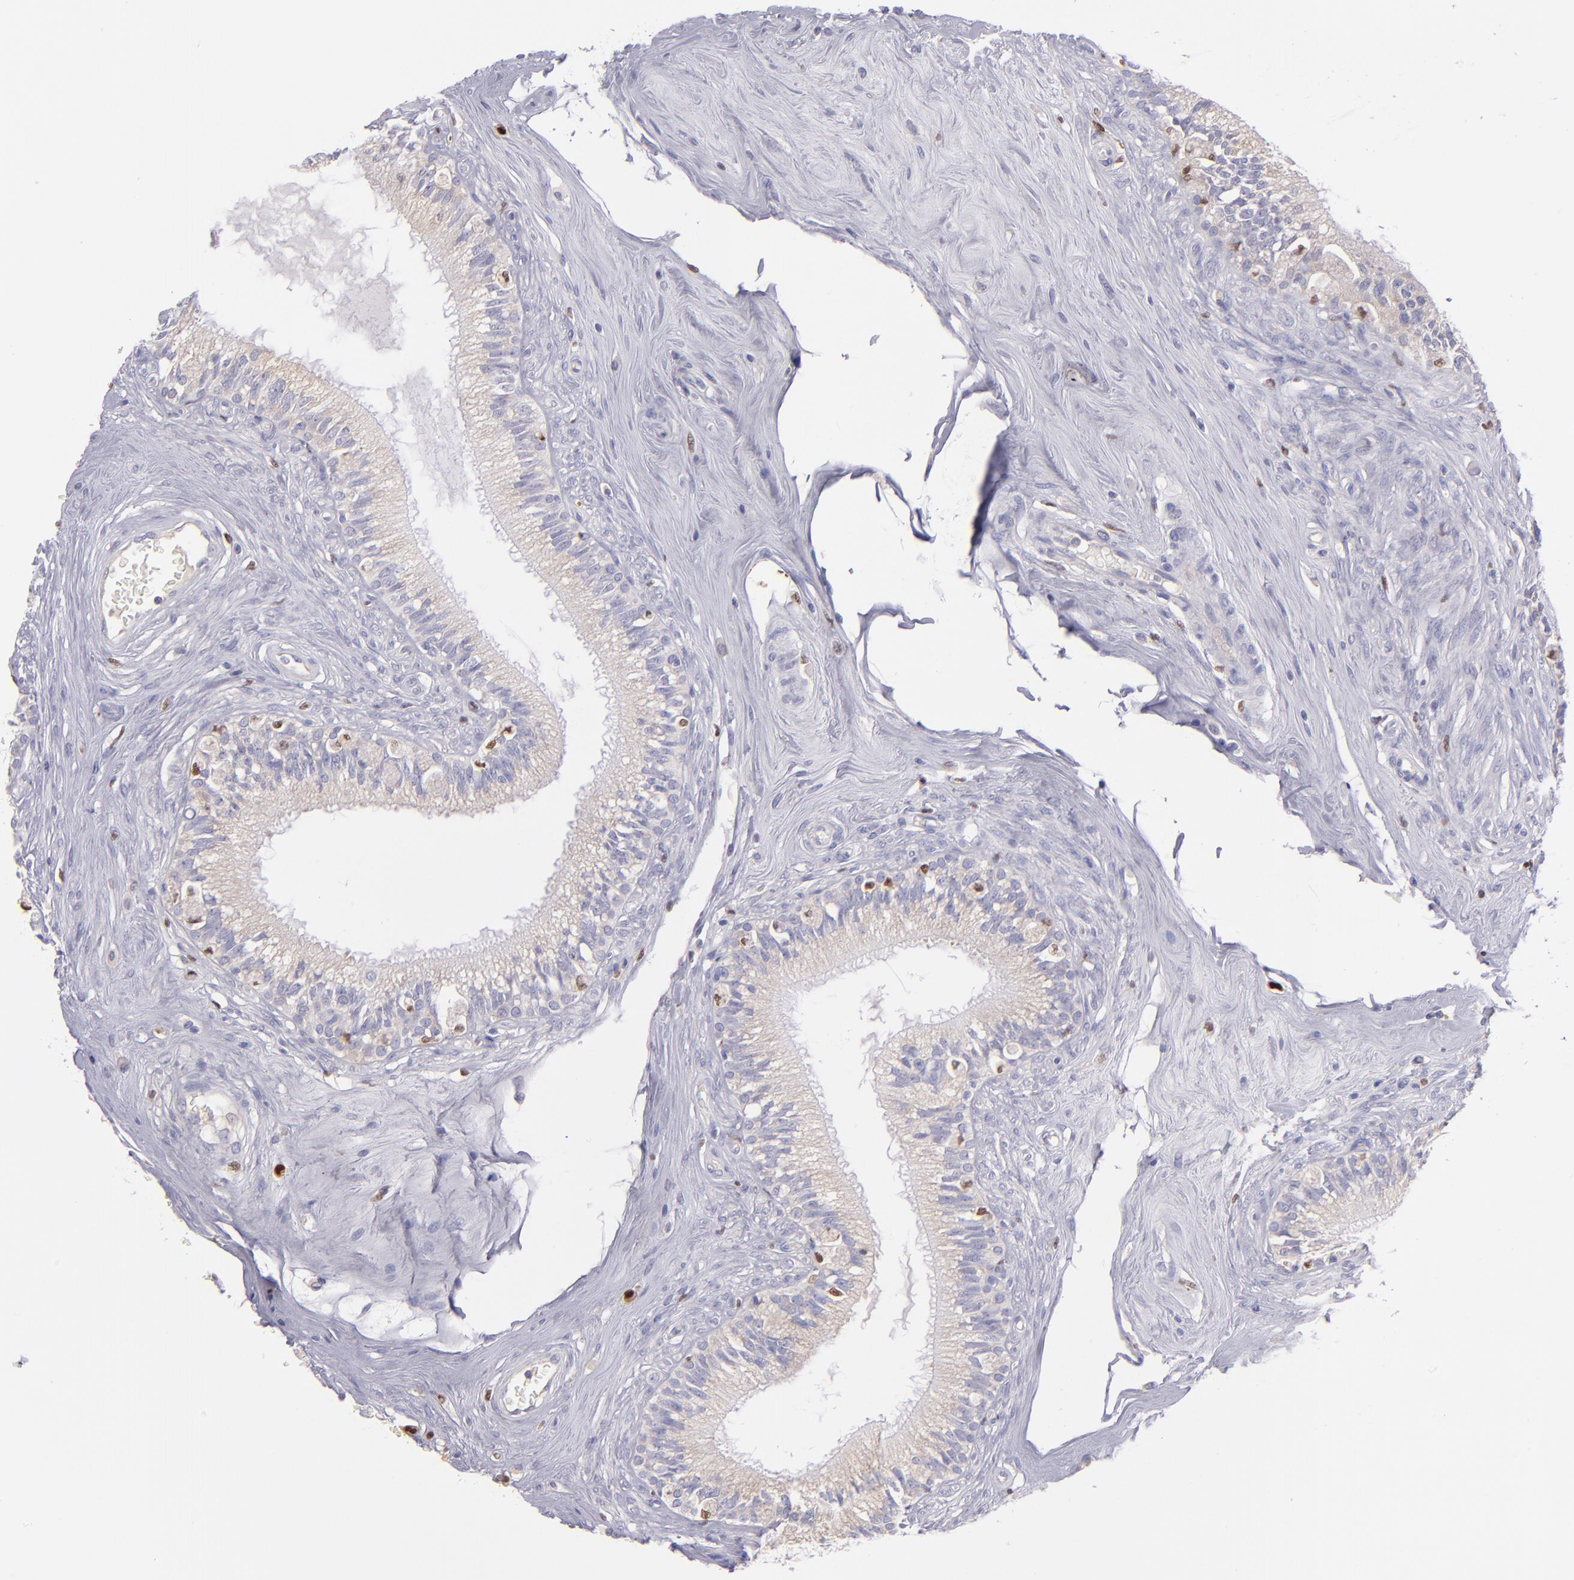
{"staining": {"intensity": "weak", "quantity": ">75%", "location": "cytoplasmic/membranous"}, "tissue": "epididymis", "cell_type": "Glandular cells", "image_type": "normal", "snomed": [{"axis": "morphology", "description": "Normal tissue, NOS"}, {"axis": "morphology", "description": "Inflammation, NOS"}, {"axis": "topography", "description": "Epididymis"}], "caption": "This is an image of IHC staining of unremarkable epididymis, which shows weak expression in the cytoplasmic/membranous of glandular cells.", "gene": "IRF8", "patient": {"sex": "male", "age": 84}}